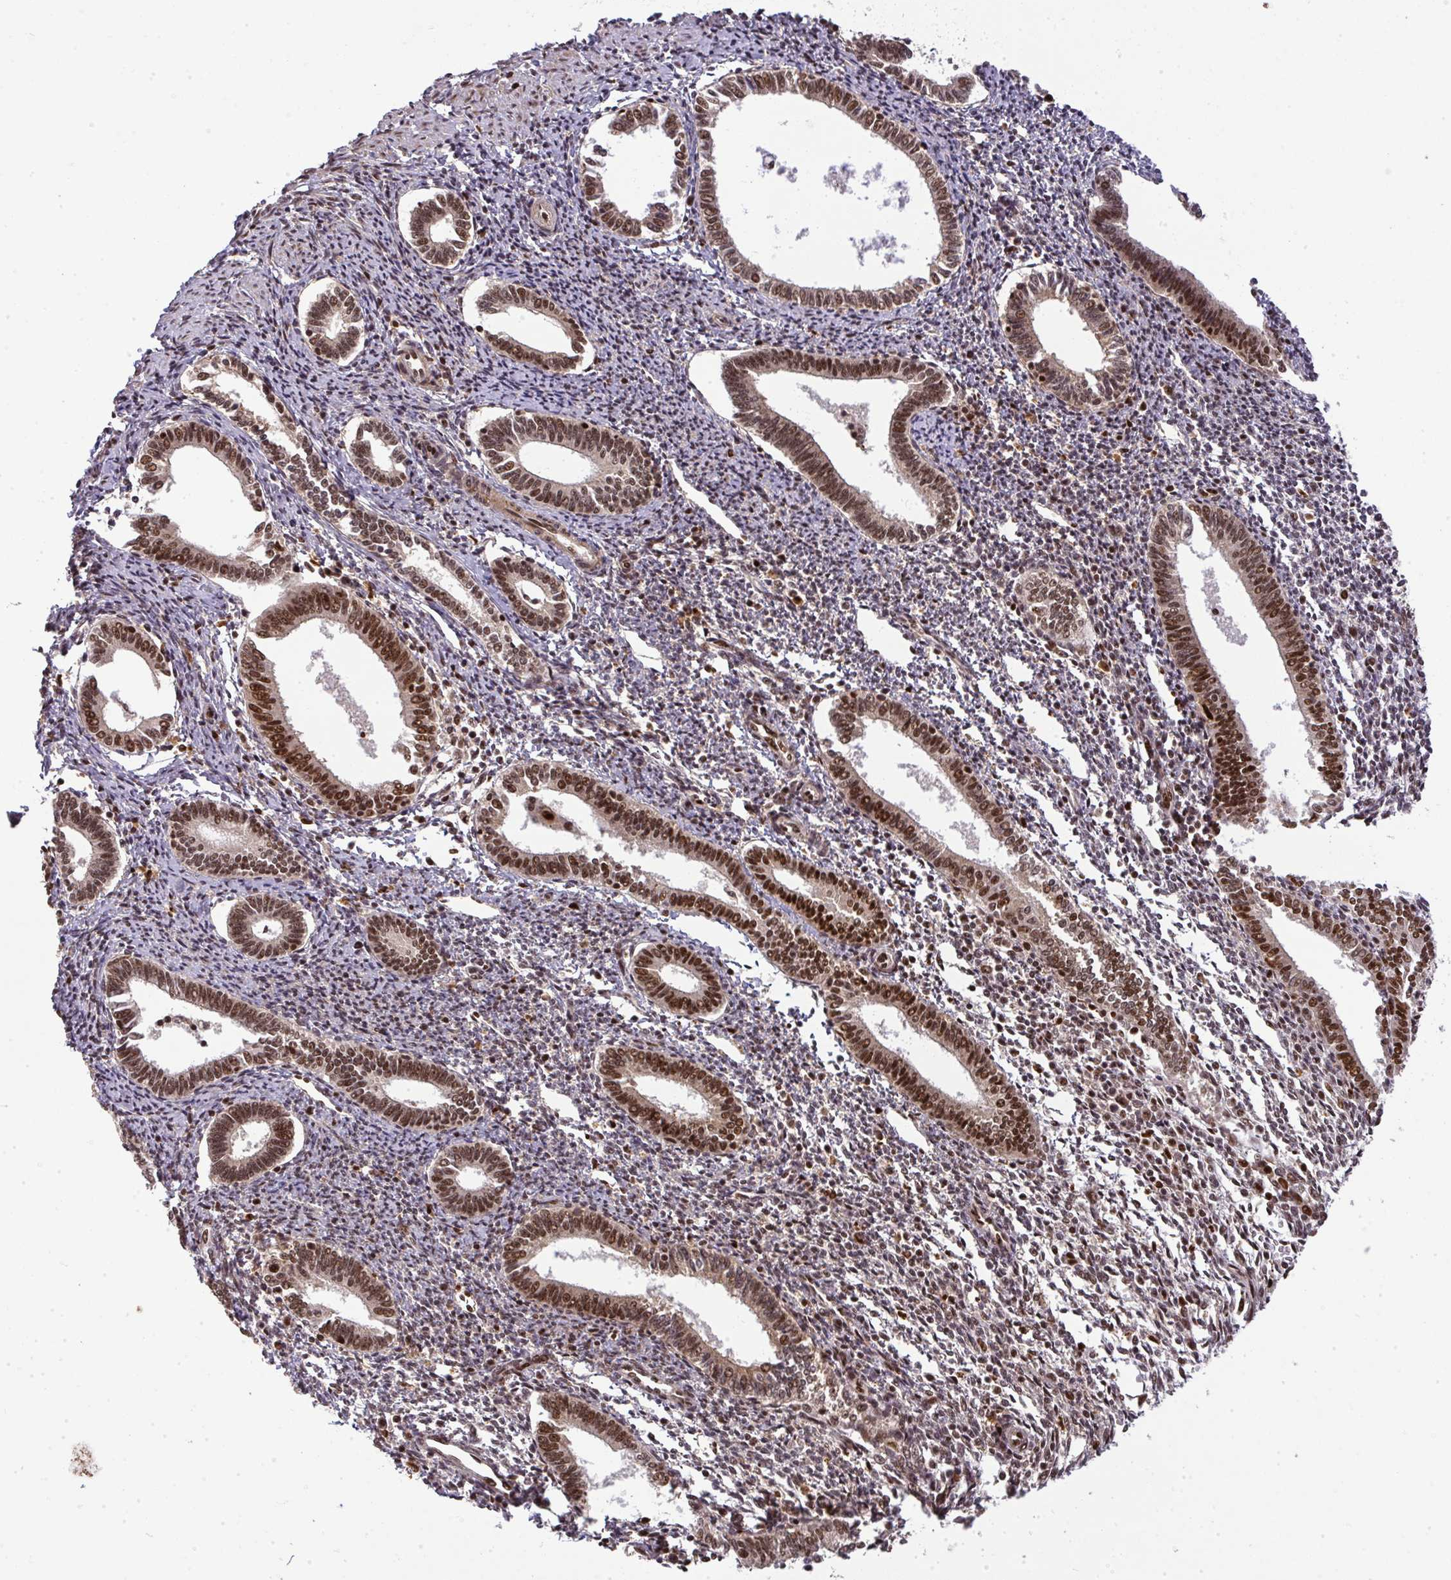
{"staining": {"intensity": "weak", "quantity": "25%-75%", "location": "nuclear"}, "tissue": "endometrium", "cell_type": "Cells in endometrial stroma", "image_type": "normal", "snomed": [{"axis": "morphology", "description": "Normal tissue, NOS"}, {"axis": "topography", "description": "Endometrium"}], "caption": "Immunohistochemistry photomicrograph of unremarkable endometrium: human endometrium stained using immunohistochemistry (IHC) reveals low levels of weak protein expression localized specifically in the nuclear of cells in endometrial stroma, appearing as a nuclear brown color.", "gene": "U2AF1L4", "patient": {"sex": "female", "age": 41}}